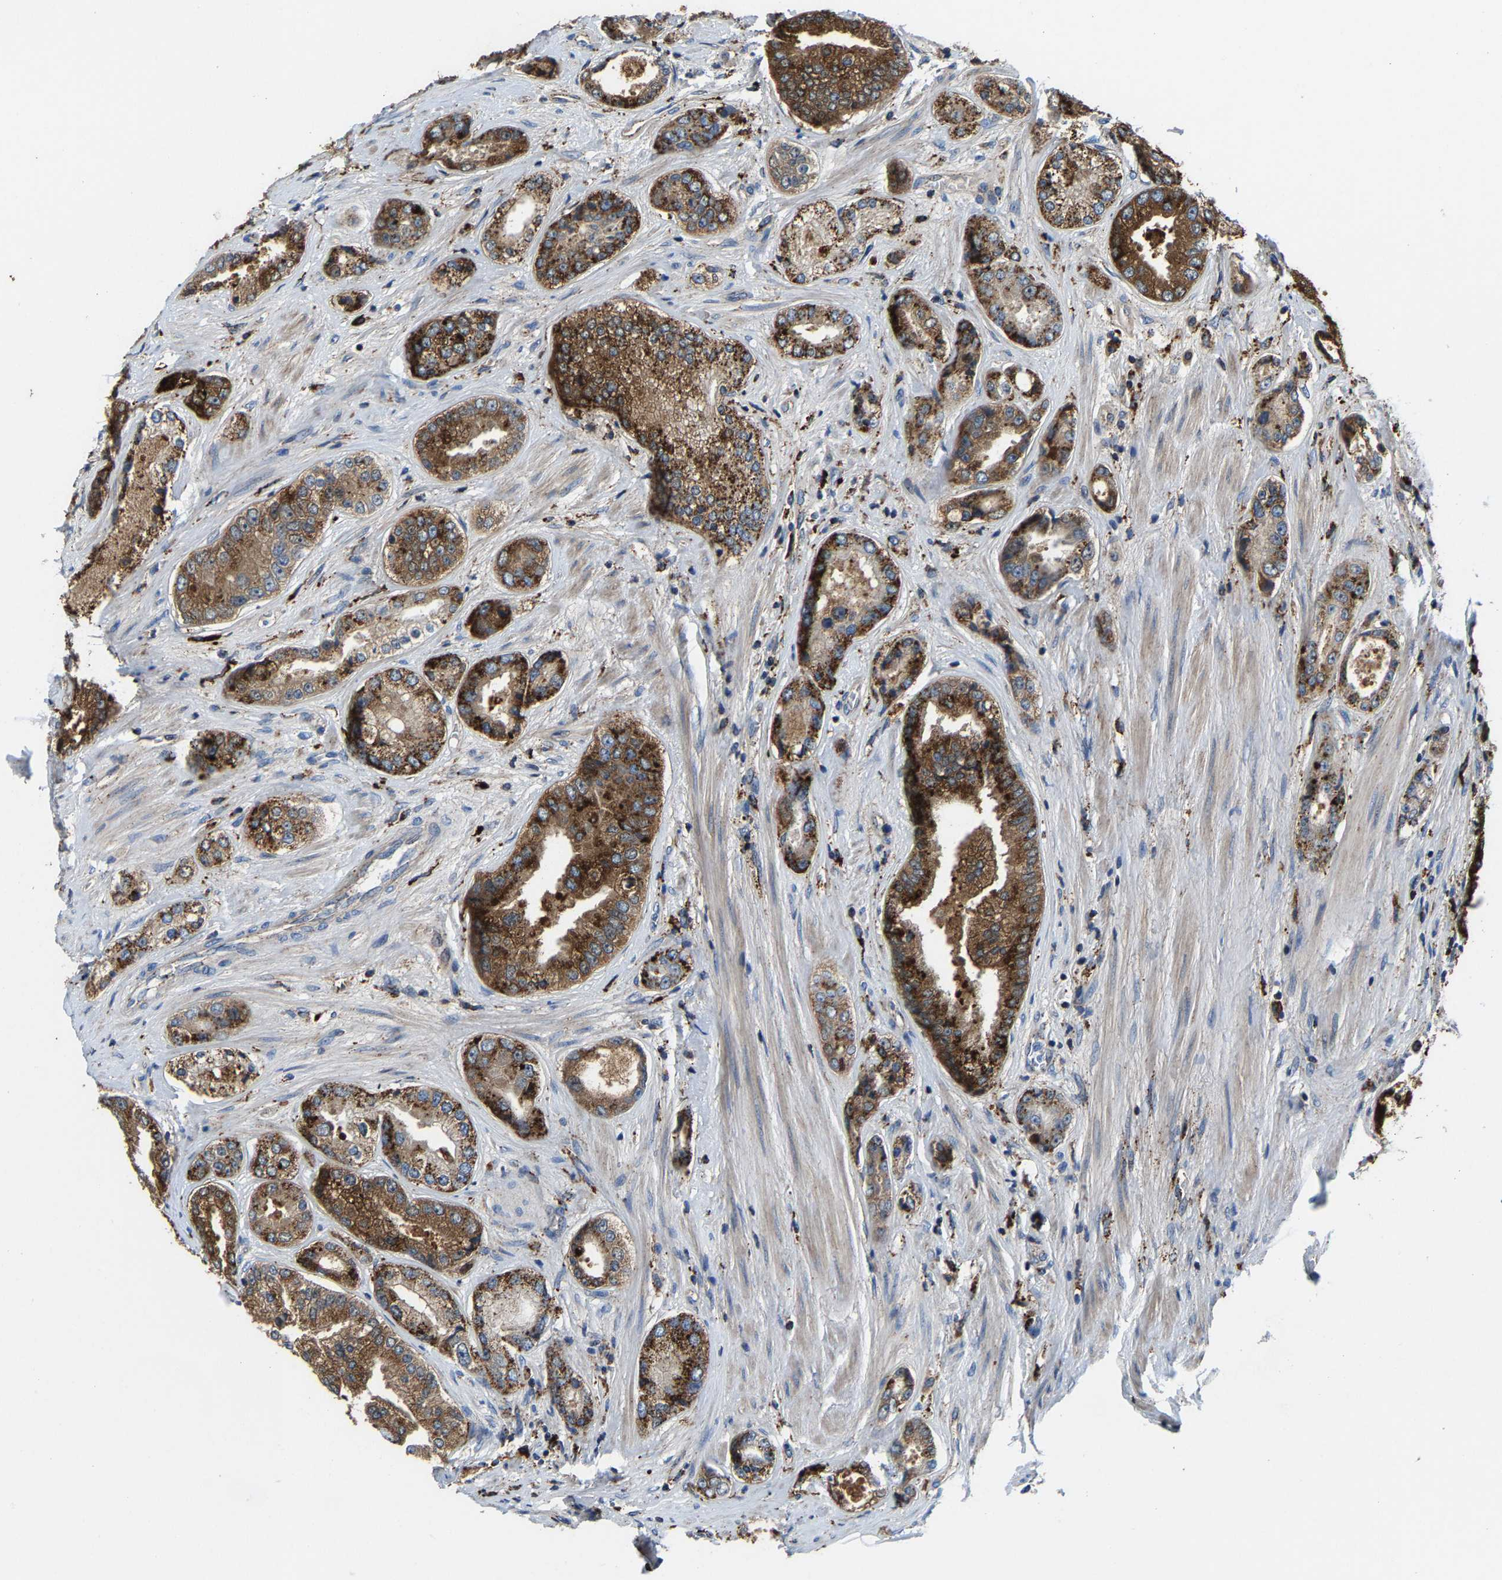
{"staining": {"intensity": "strong", "quantity": ">75%", "location": "cytoplasmic/membranous"}, "tissue": "prostate cancer", "cell_type": "Tumor cells", "image_type": "cancer", "snomed": [{"axis": "morphology", "description": "Adenocarcinoma, High grade"}, {"axis": "topography", "description": "Prostate"}], "caption": "Immunohistochemical staining of human prostate adenocarcinoma (high-grade) demonstrates high levels of strong cytoplasmic/membranous protein staining in about >75% of tumor cells.", "gene": "DPP7", "patient": {"sex": "male", "age": 61}}